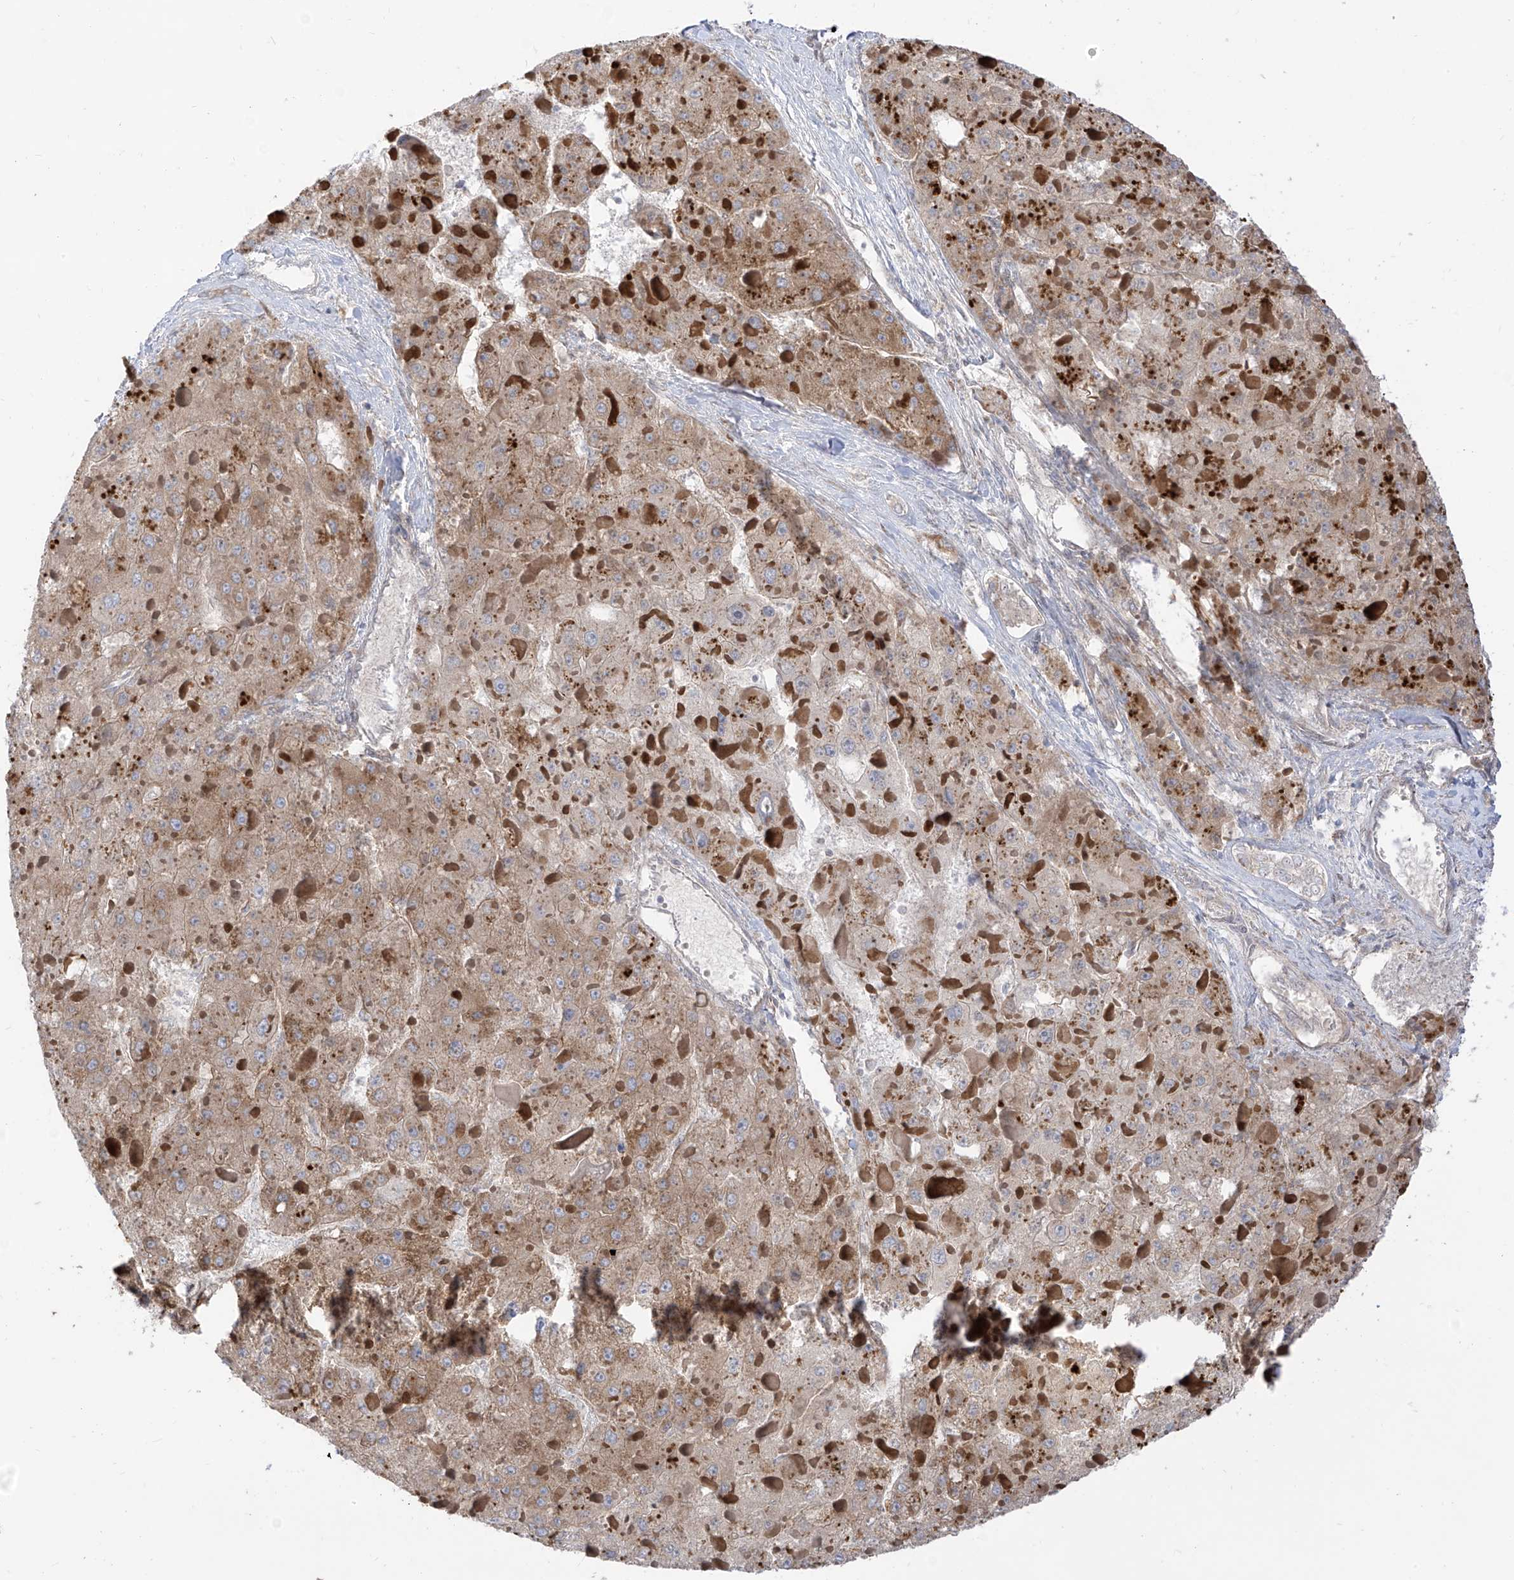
{"staining": {"intensity": "moderate", "quantity": ">75%", "location": "cytoplasmic/membranous"}, "tissue": "liver cancer", "cell_type": "Tumor cells", "image_type": "cancer", "snomed": [{"axis": "morphology", "description": "Carcinoma, Hepatocellular, NOS"}, {"axis": "topography", "description": "Liver"}], "caption": "Moderate cytoplasmic/membranous positivity for a protein is appreciated in approximately >75% of tumor cells of liver hepatocellular carcinoma using immunohistochemistry (IHC).", "gene": "ARHGEF40", "patient": {"sex": "female", "age": 73}}